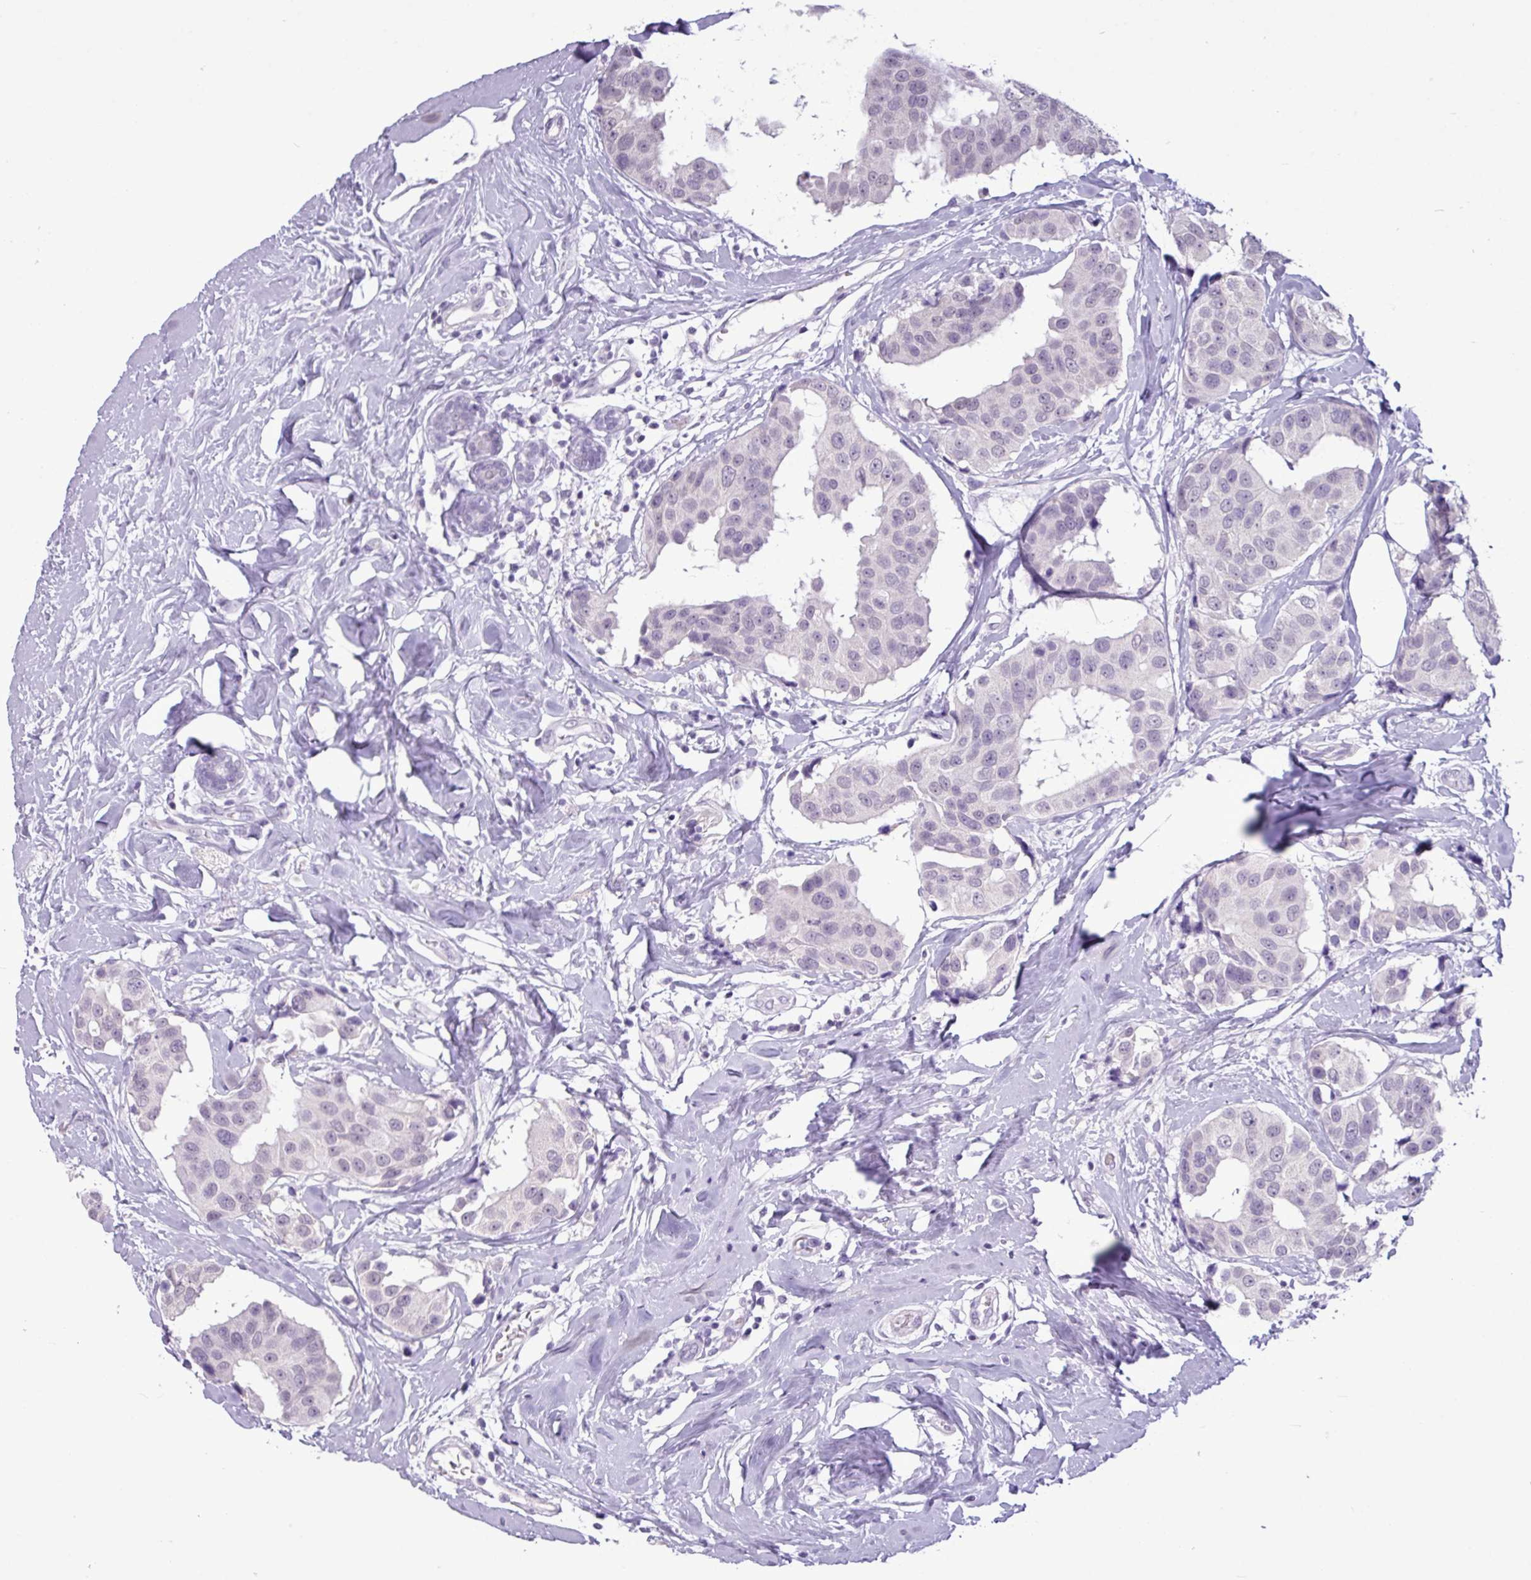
{"staining": {"intensity": "negative", "quantity": "none", "location": "none"}, "tissue": "breast cancer", "cell_type": "Tumor cells", "image_type": "cancer", "snomed": [{"axis": "morphology", "description": "Normal tissue, NOS"}, {"axis": "morphology", "description": "Duct carcinoma"}, {"axis": "topography", "description": "Breast"}], "caption": "Immunohistochemical staining of breast cancer demonstrates no significant staining in tumor cells.", "gene": "AMY2A", "patient": {"sex": "female", "age": 39}}